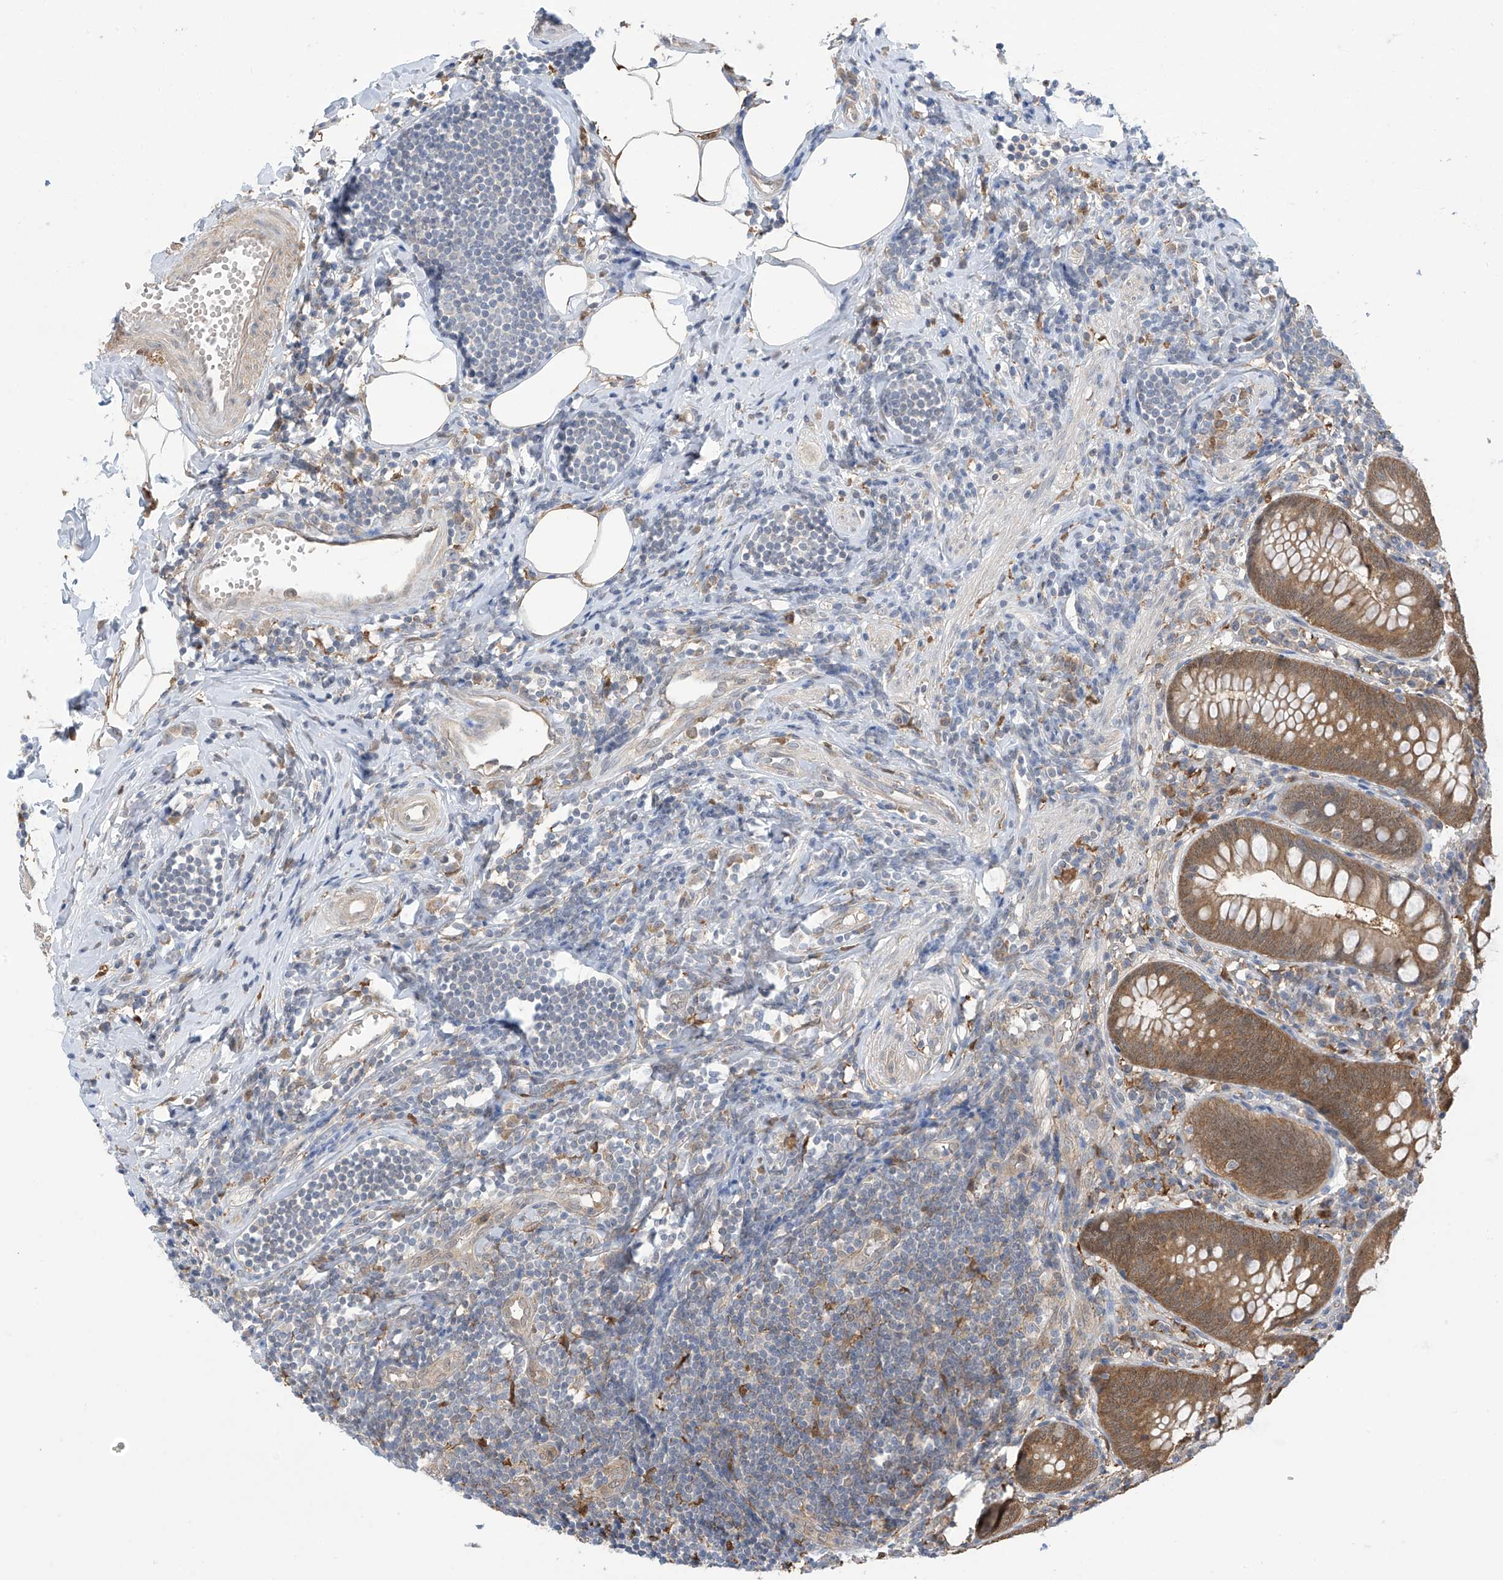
{"staining": {"intensity": "moderate", "quantity": ">75%", "location": "cytoplasmic/membranous"}, "tissue": "appendix", "cell_type": "Glandular cells", "image_type": "normal", "snomed": [{"axis": "morphology", "description": "Normal tissue, NOS"}, {"axis": "topography", "description": "Appendix"}], "caption": "Normal appendix shows moderate cytoplasmic/membranous staining in approximately >75% of glandular cells The protein of interest is shown in brown color, while the nuclei are stained blue..", "gene": "IDH1", "patient": {"sex": "female", "age": 54}}